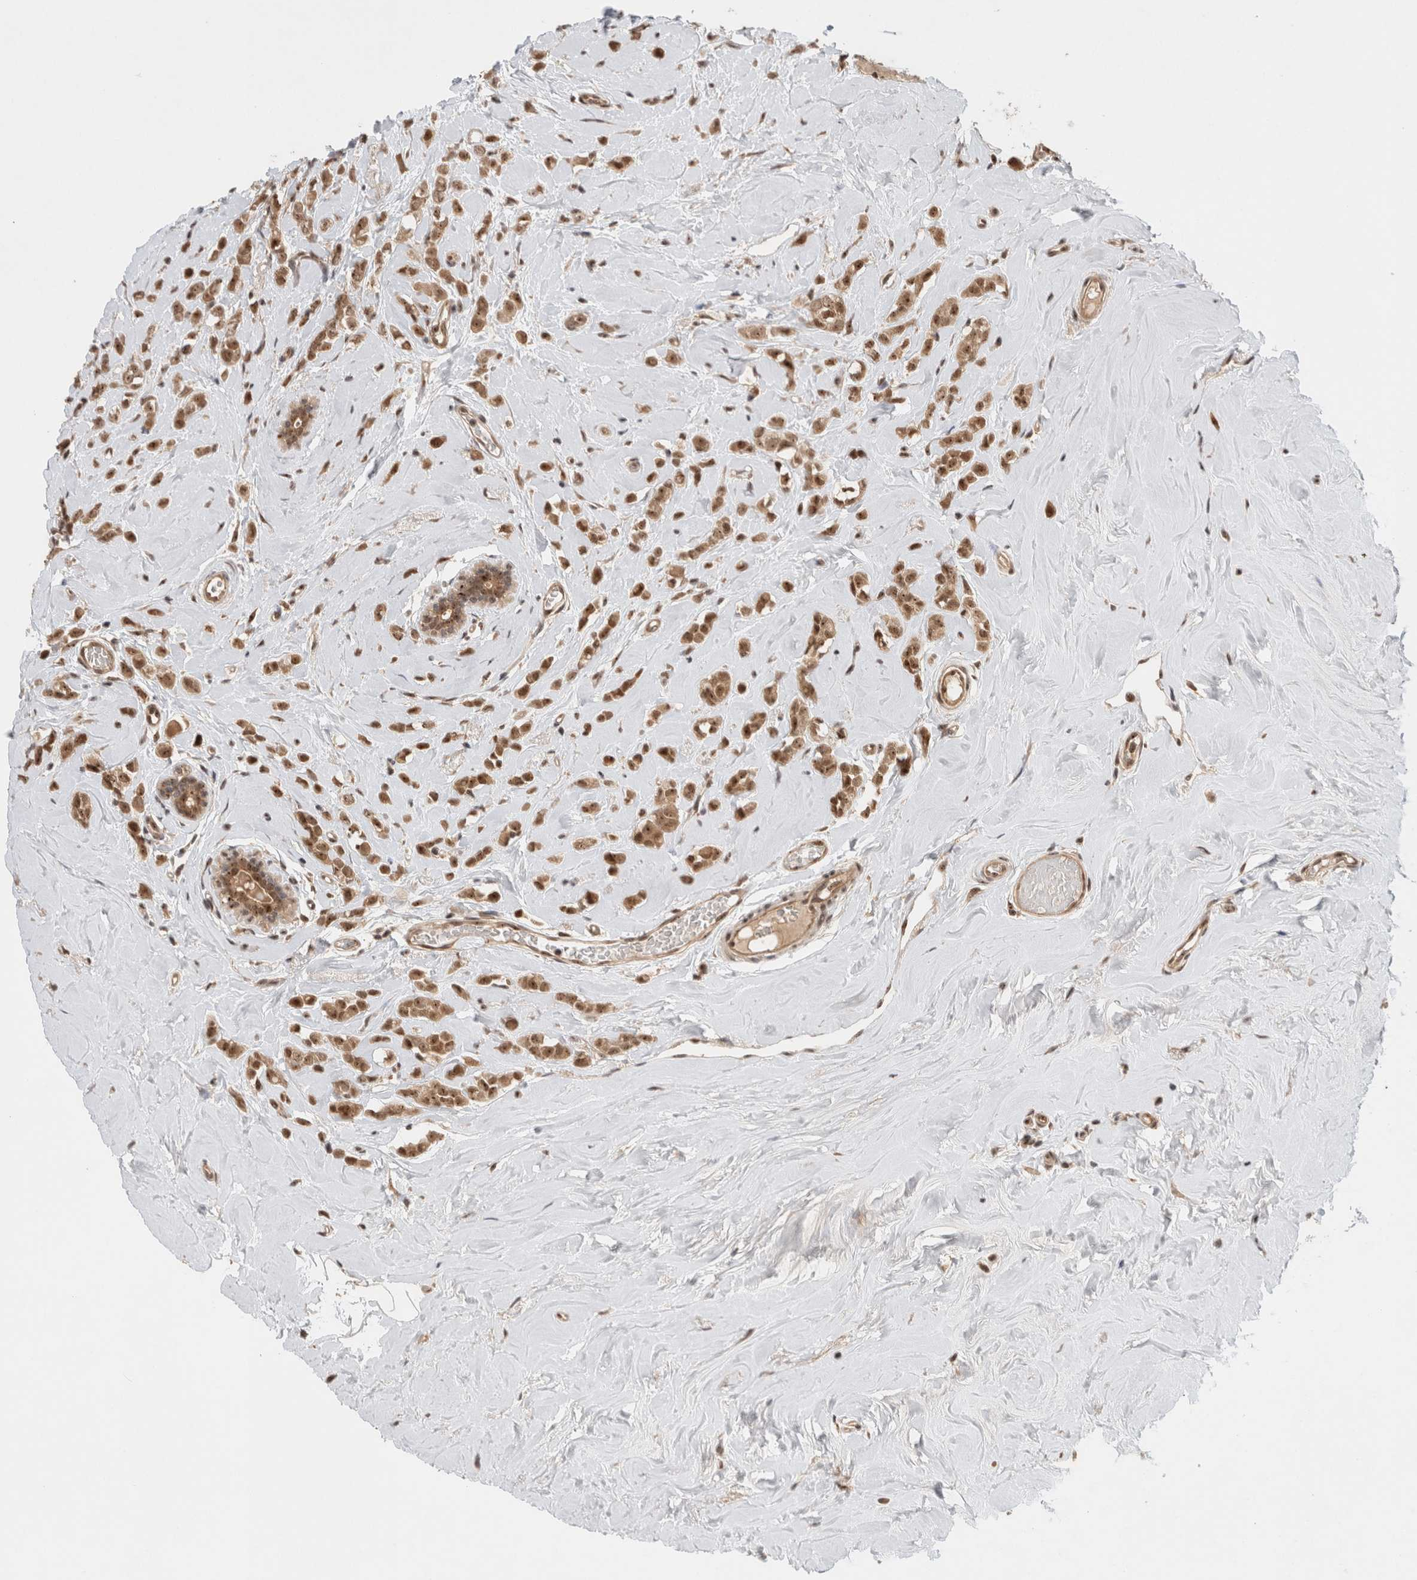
{"staining": {"intensity": "moderate", "quantity": ">75%", "location": "cytoplasmic/membranous,nuclear"}, "tissue": "breast cancer", "cell_type": "Tumor cells", "image_type": "cancer", "snomed": [{"axis": "morphology", "description": "Lobular carcinoma"}, {"axis": "topography", "description": "Breast"}], "caption": "Brown immunohistochemical staining in breast cancer reveals moderate cytoplasmic/membranous and nuclear positivity in approximately >75% of tumor cells. (IHC, brightfield microscopy, high magnification).", "gene": "MPHOSPH6", "patient": {"sex": "female", "age": 47}}